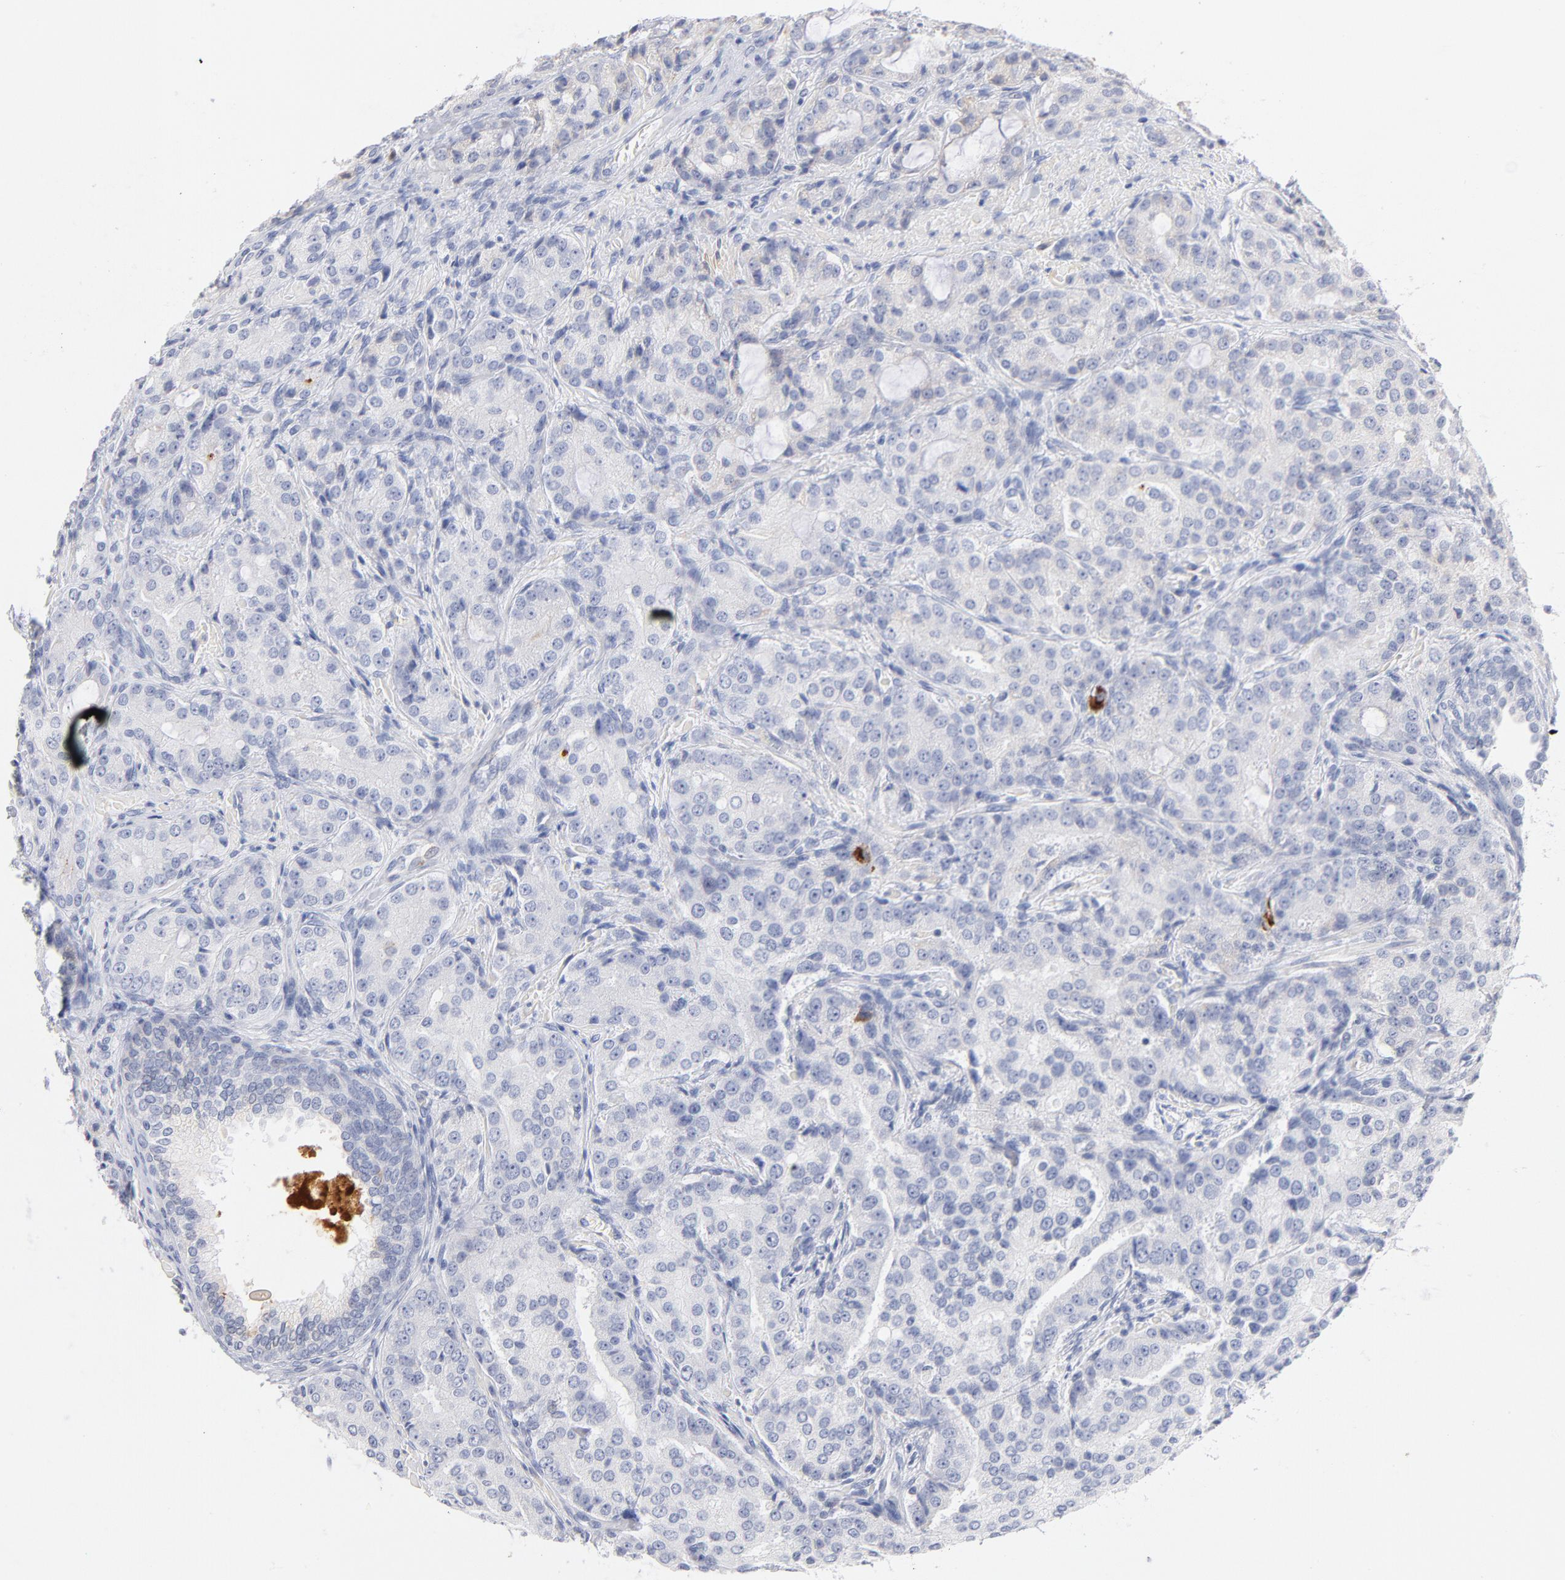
{"staining": {"intensity": "negative", "quantity": "none", "location": "none"}, "tissue": "prostate cancer", "cell_type": "Tumor cells", "image_type": "cancer", "snomed": [{"axis": "morphology", "description": "Adenocarcinoma, High grade"}, {"axis": "topography", "description": "Prostate"}], "caption": "The micrograph demonstrates no staining of tumor cells in prostate cancer.", "gene": "PLAT", "patient": {"sex": "male", "age": 72}}